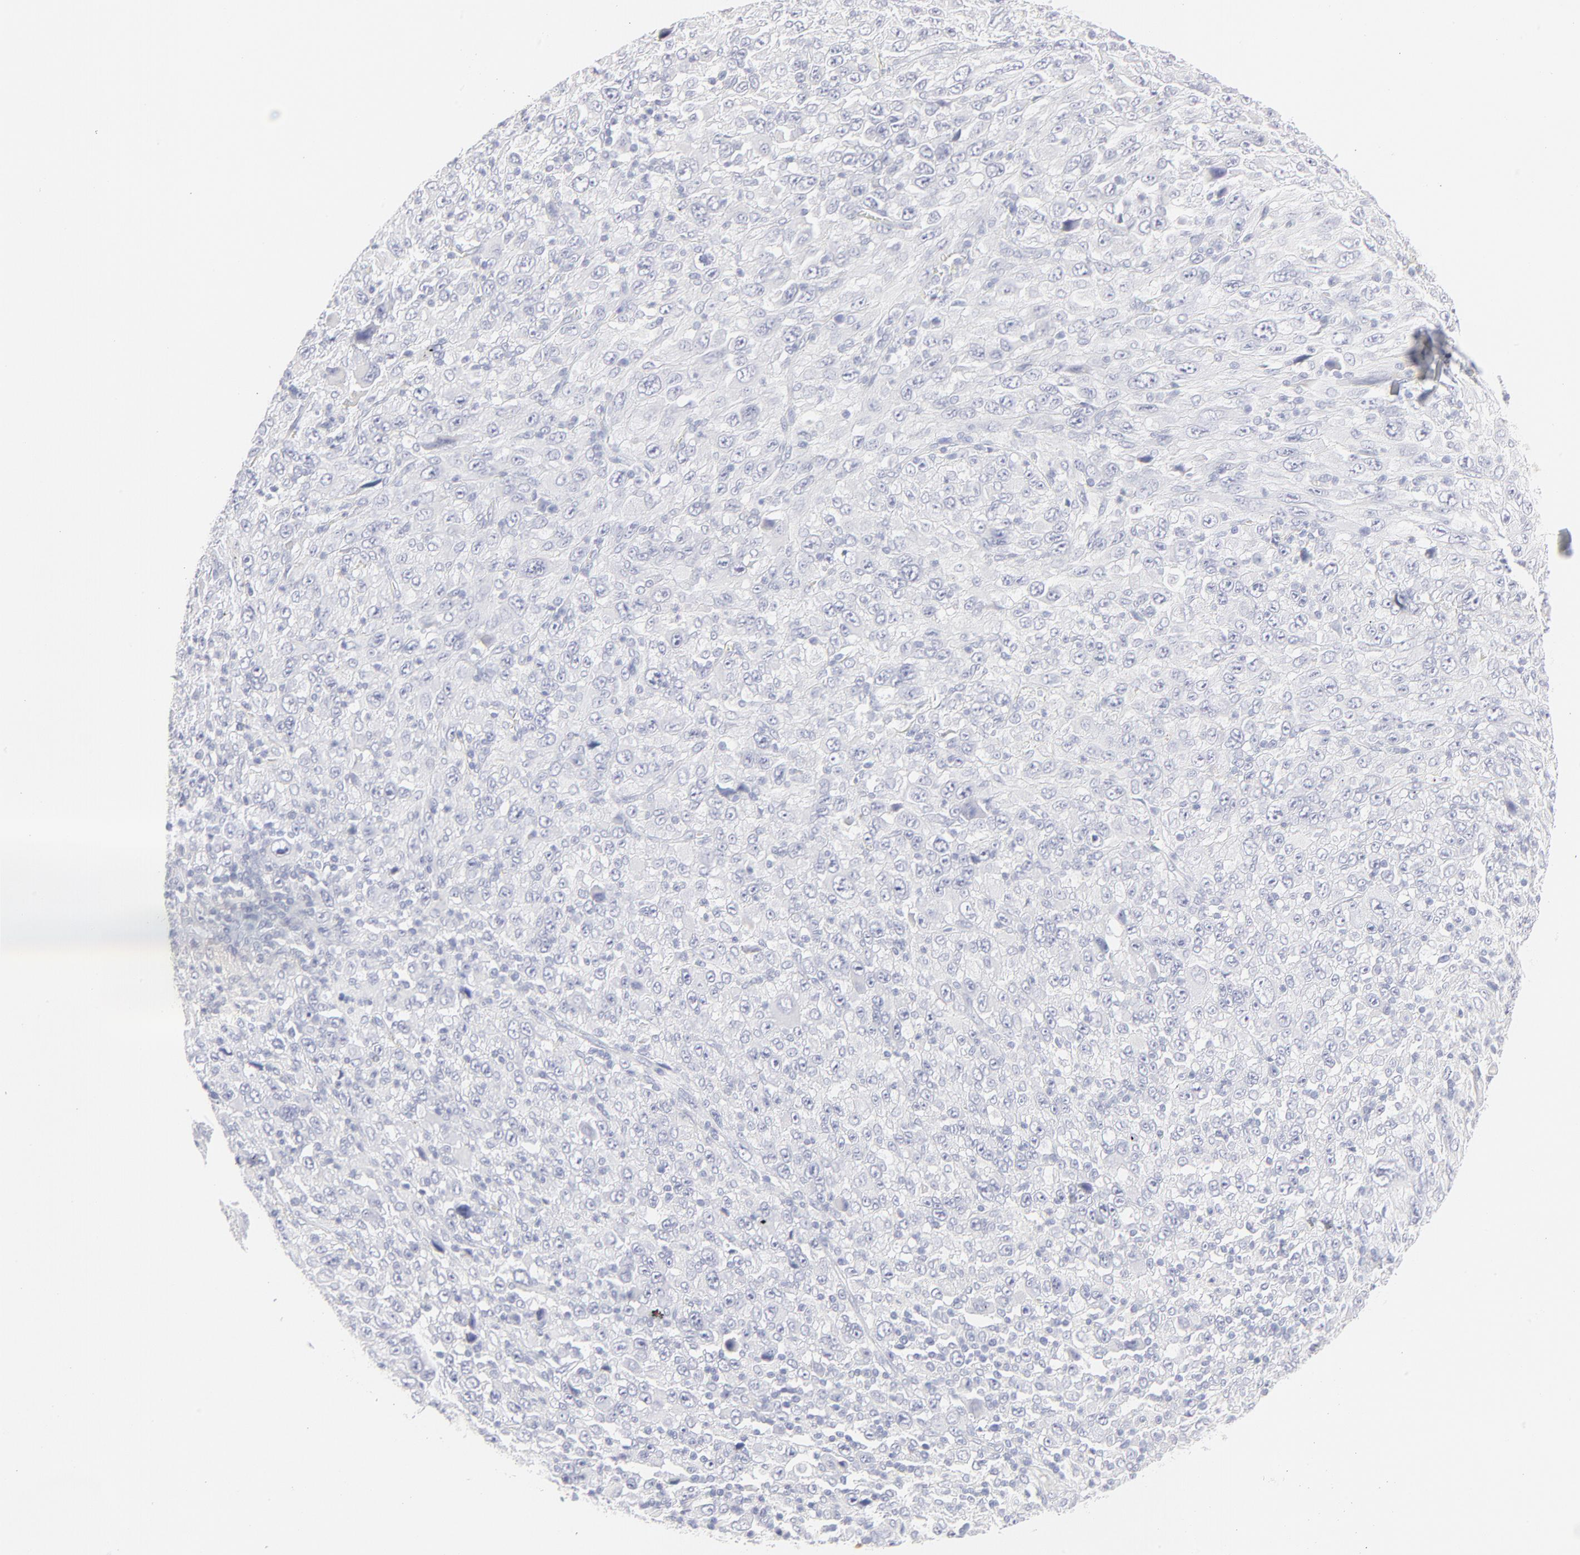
{"staining": {"intensity": "negative", "quantity": "none", "location": "none"}, "tissue": "melanoma", "cell_type": "Tumor cells", "image_type": "cancer", "snomed": [{"axis": "morphology", "description": "Malignant melanoma, Metastatic site"}, {"axis": "topography", "description": "Skin"}], "caption": "The photomicrograph demonstrates no significant expression in tumor cells of melanoma.", "gene": "ELF3", "patient": {"sex": "female", "age": 56}}